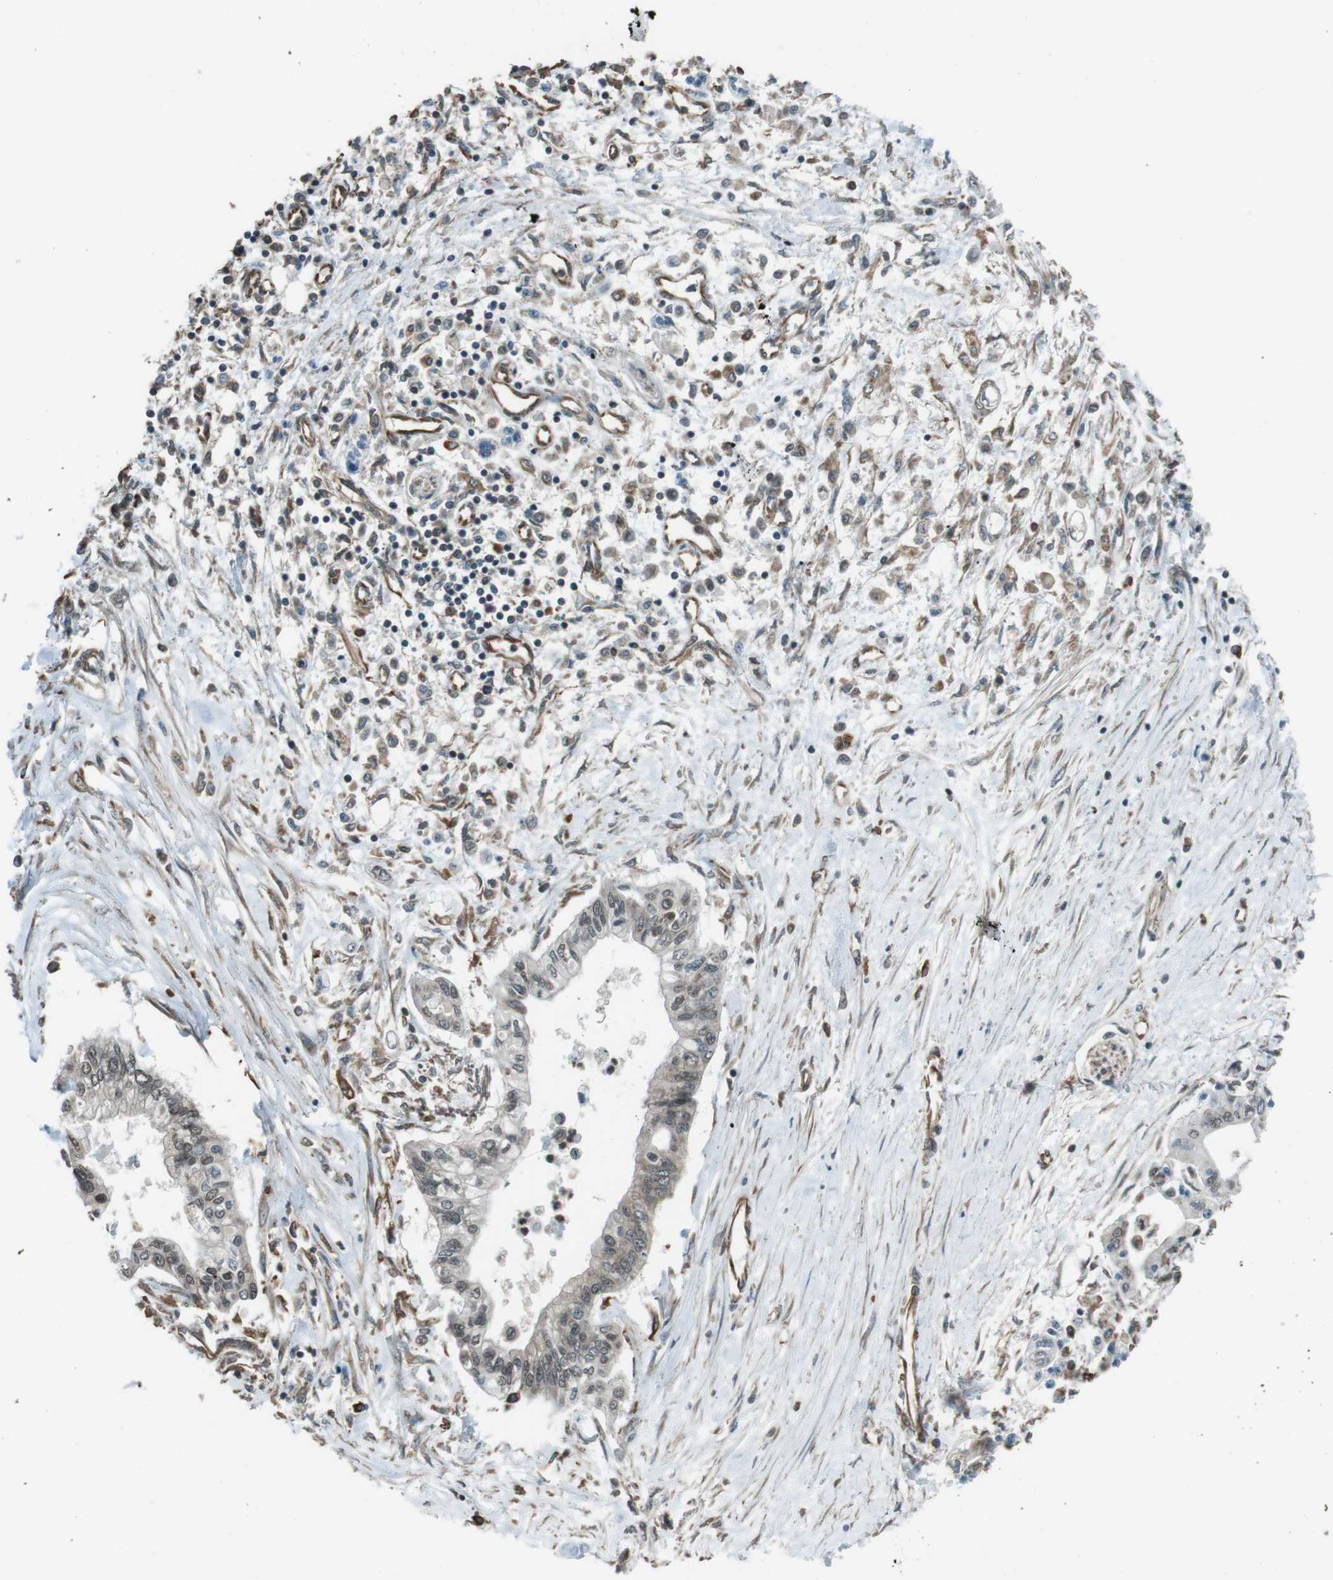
{"staining": {"intensity": "negative", "quantity": "none", "location": "none"}, "tissue": "pancreatic cancer", "cell_type": "Tumor cells", "image_type": "cancer", "snomed": [{"axis": "morphology", "description": "Adenocarcinoma, NOS"}, {"axis": "topography", "description": "Pancreas"}], "caption": "High magnification brightfield microscopy of pancreatic adenocarcinoma stained with DAB (3,3'-diaminobenzidine) (brown) and counterstained with hematoxylin (blue): tumor cells show no significant expression.", "gene": "PA2G4", "patient": {"sex": "female", "age": 77}}